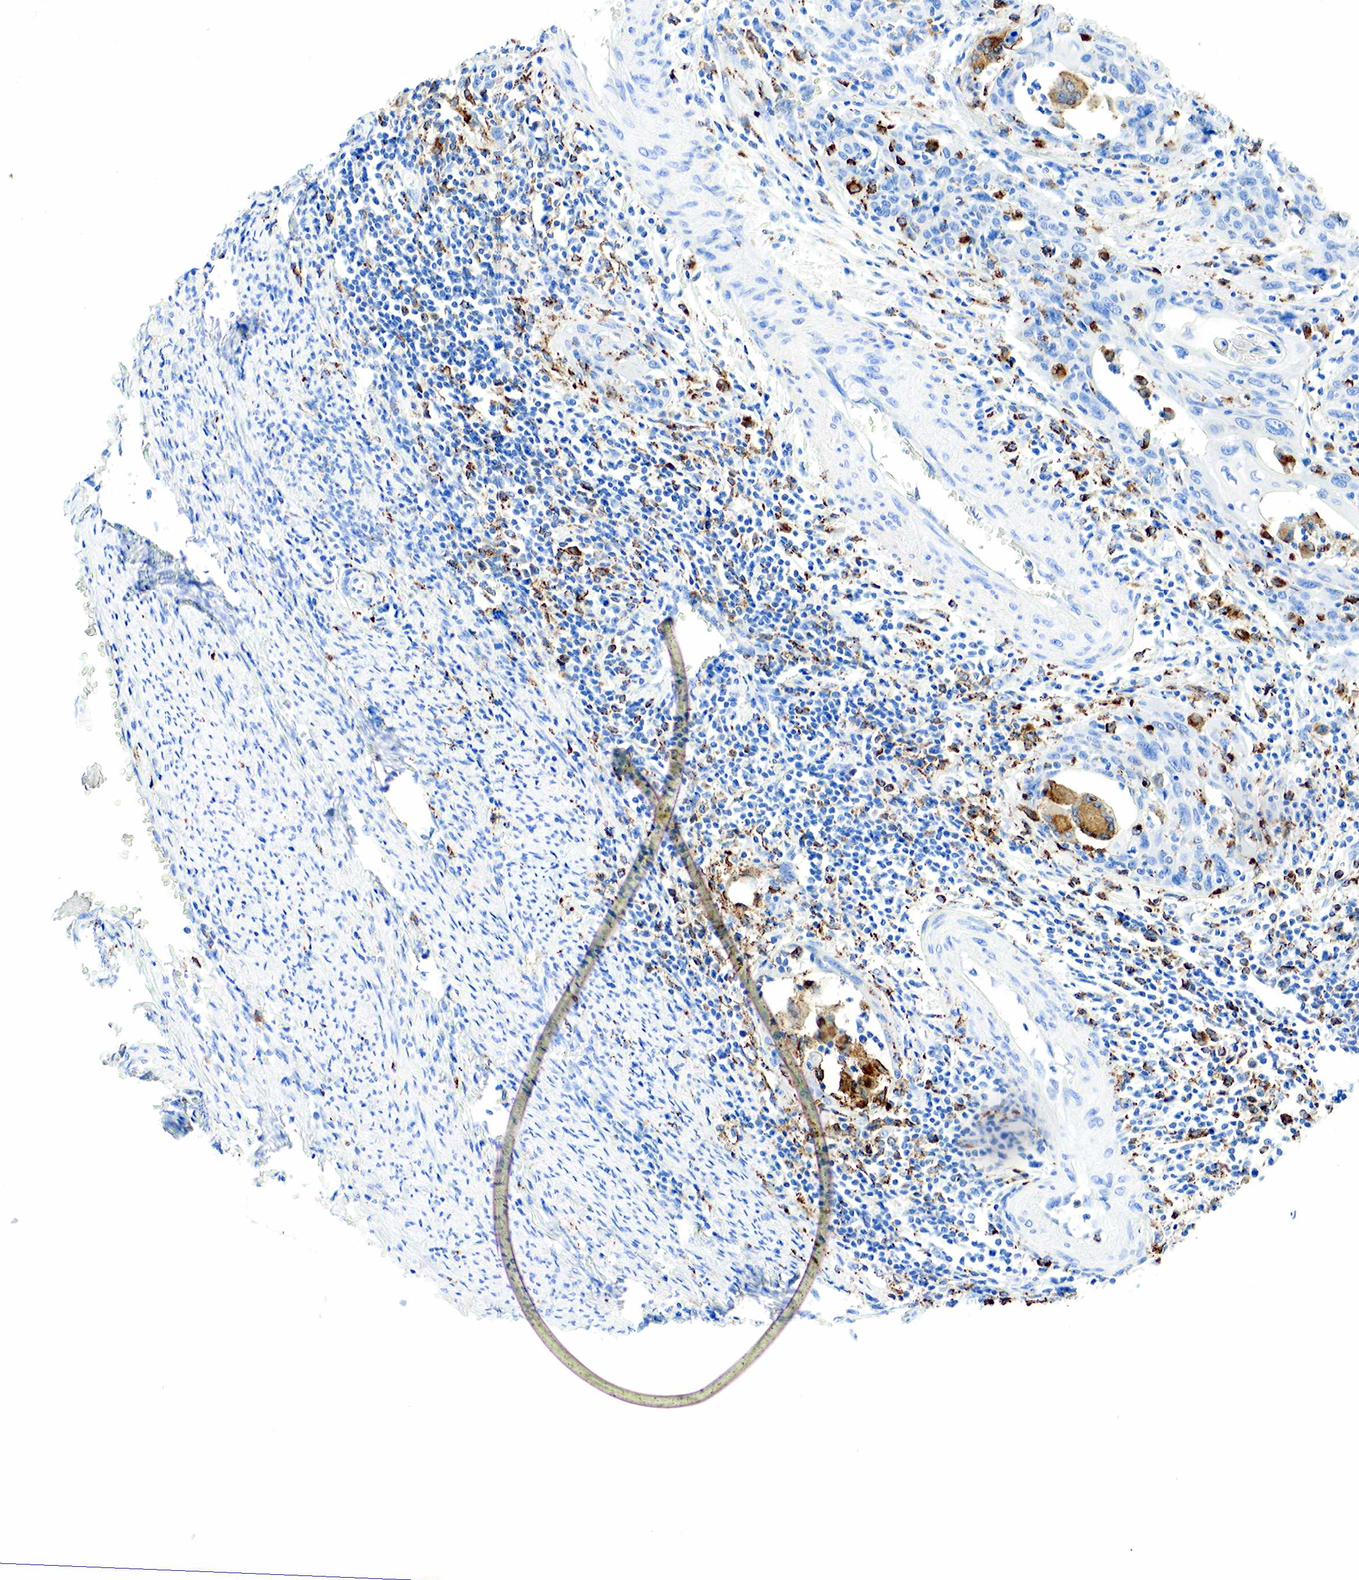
{"staining": {"intensity": "negative", "quantity": "none", "location": "none"}, "tissue": "cervical cancer", "cell_type": "Tumor cells", "image_type": "cancer", "snomed": [{"axis": "morphology", "description": "Squamous cell carcinoma, NOS"}, {"axis": "topography", "description": "Cervix"}], "caption": "Human cervical squamous cell carcinoma stained for a protein using immunohistochemistry demonstrates no staining in tumor cells.", "gene": "CD68", "patient": {"sex": "female", "age": 54}}